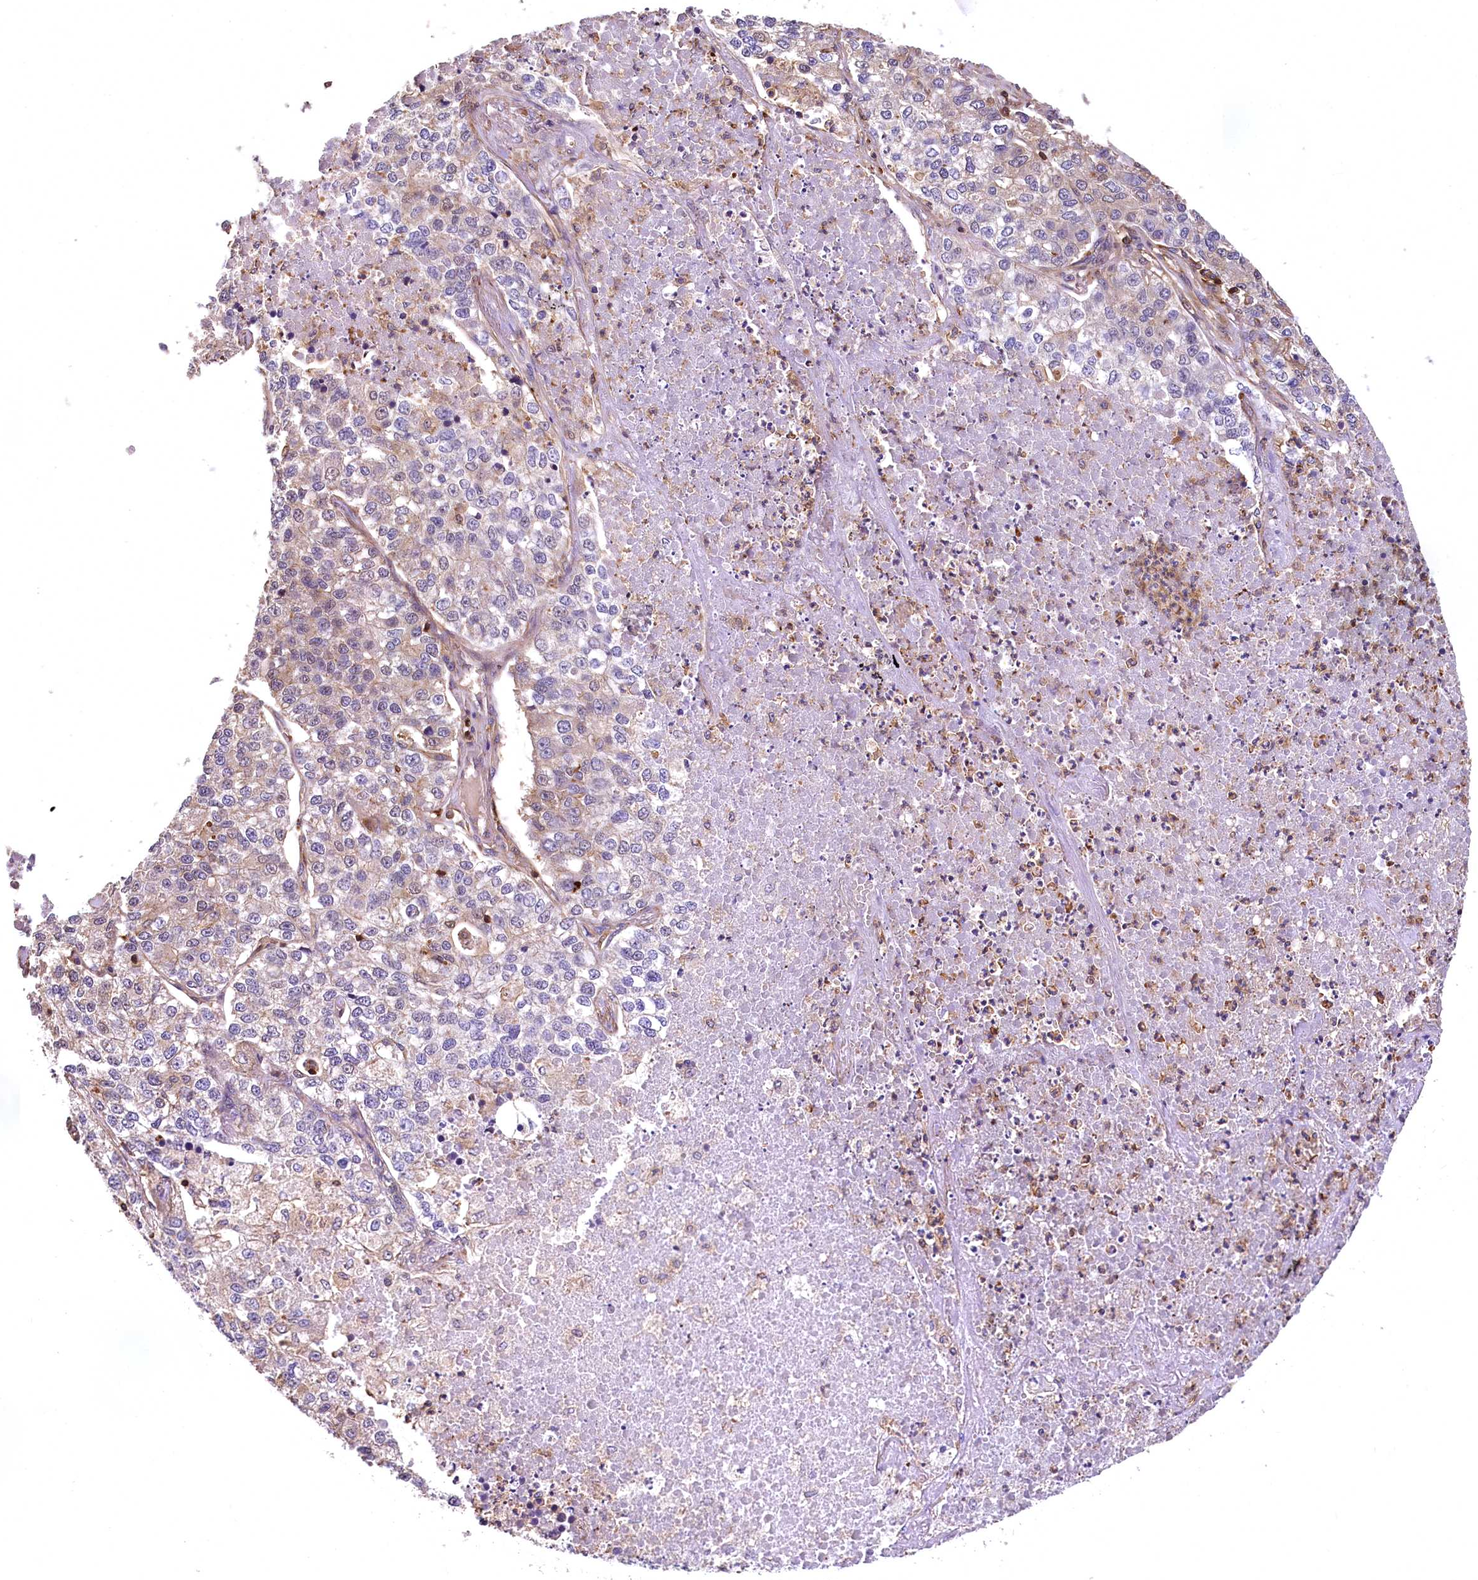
{"staining": {"intensity": "weak", "quantity": "25%-75%", "location": "cytoplasmic/membranous,nuclear"}, "tissue": "lung cancer", "cell_type": "Tumor cells", "image_type": "cancer", "snomed": [{"axis": "morphology", "description": "Adenocarcinoma, NOS"}, {"axis": "topography", "description": "Lung"}], "caption": "Immunohistochemistry photomicrograph of human adenocarcinoma (lung) stained for a protein (brown), which exhibits low levels of weak cytoplasmic/membranous and nuclear expression in approximately 25%-75% of tumor cells.", "gene": "DPP3", "patient": {"sex": "male", "age": 49}}